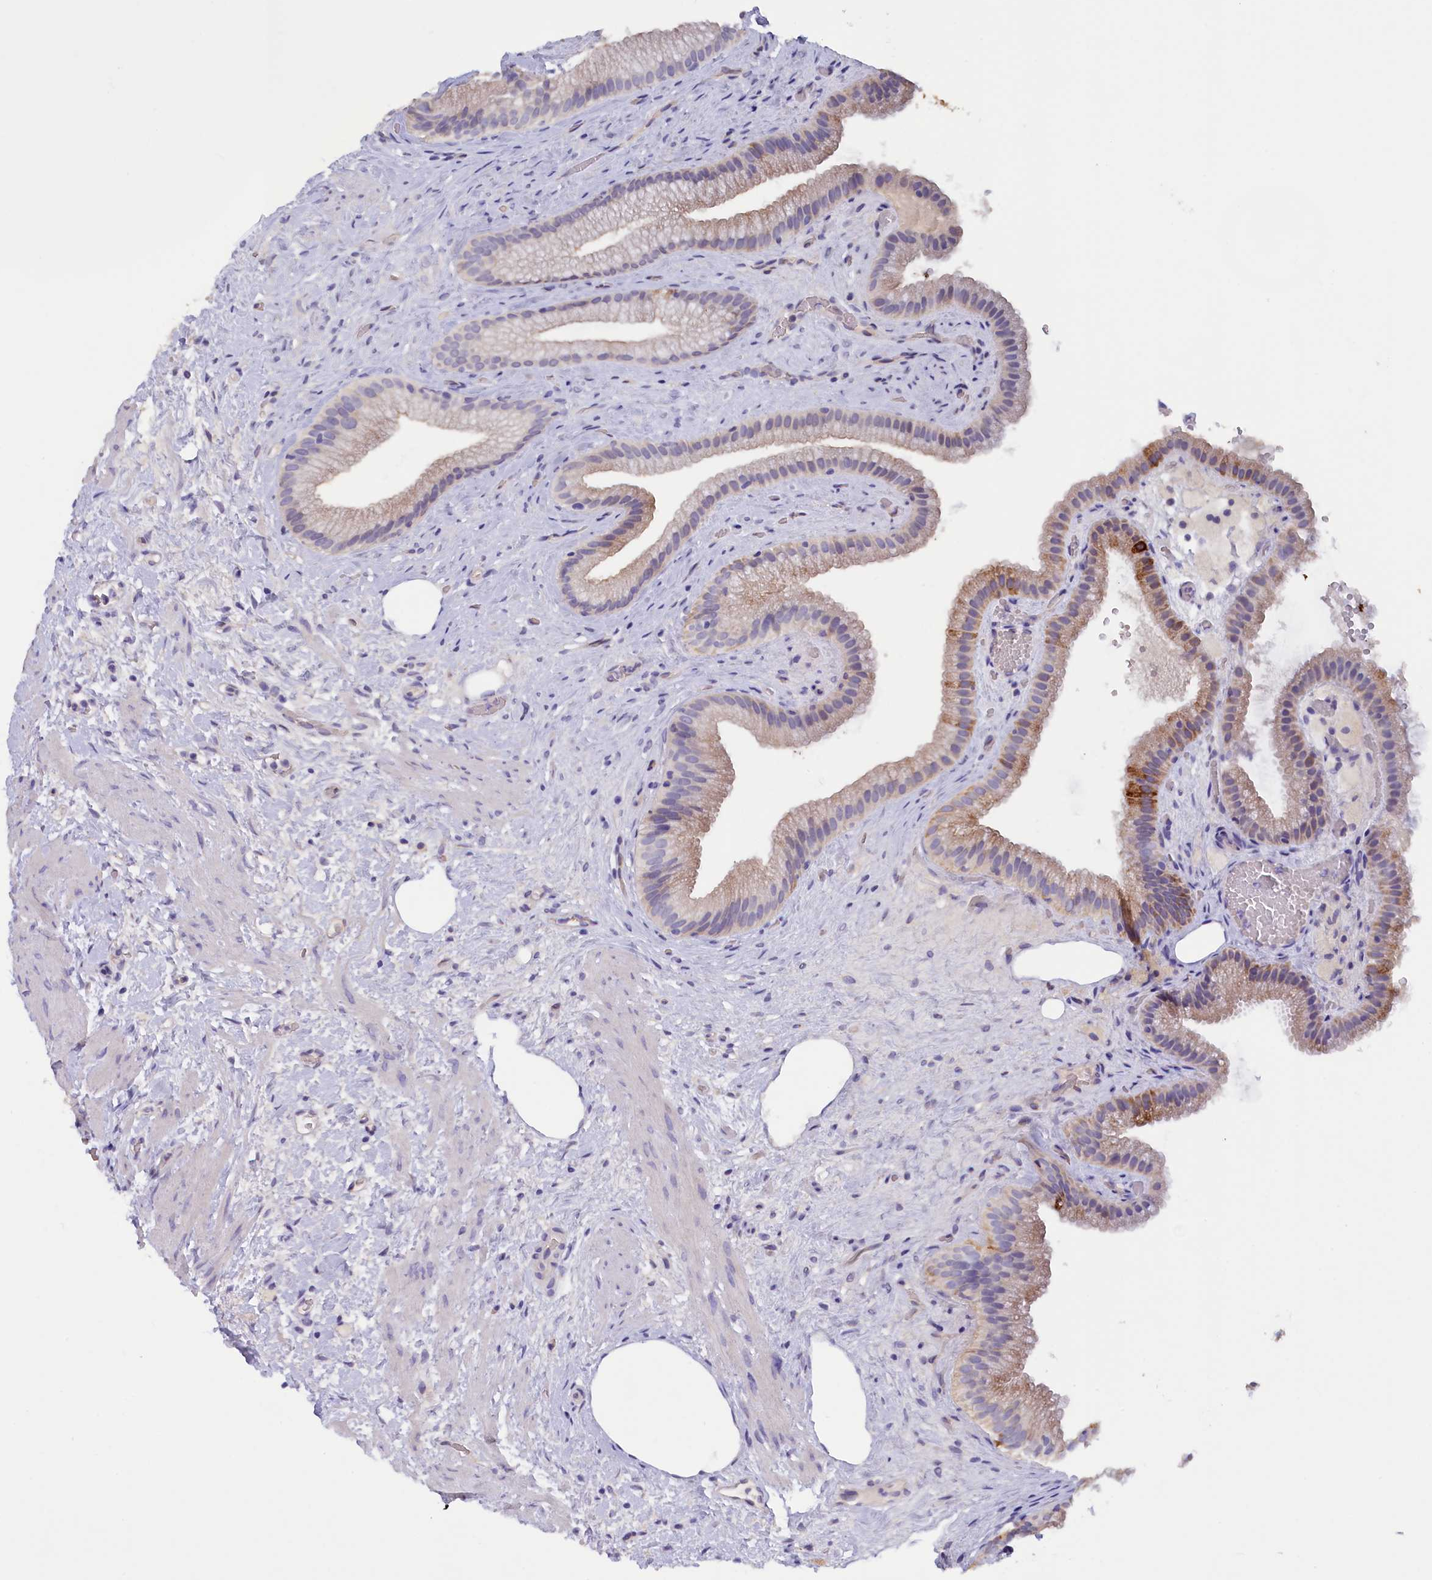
{"staining": {"intensity": "strong", "quantity": "<25%", "location": "cytoplasmic/membranous"}, "tissue": "gallbladder", "cell_type": "Glandular cells", "image_type": "normal", "snomed": [{"axis": "morphology", "description": "Normal tissue, NOS"}, {"axis": "morphology", "description": "Inflammation, NOS"}, {"axis": "topography", "description": "Gallbladder"}], "caption": "Immunohistochemistry micrograph of benign human gallbladder stained for a protein (brown), which reveals medium levels of strong cytoplasmic/membranous positivity in approximately <25% of glandular cells.", "gene": "ZSWIM4", "patient": {"sex": "male", "age": 51}}